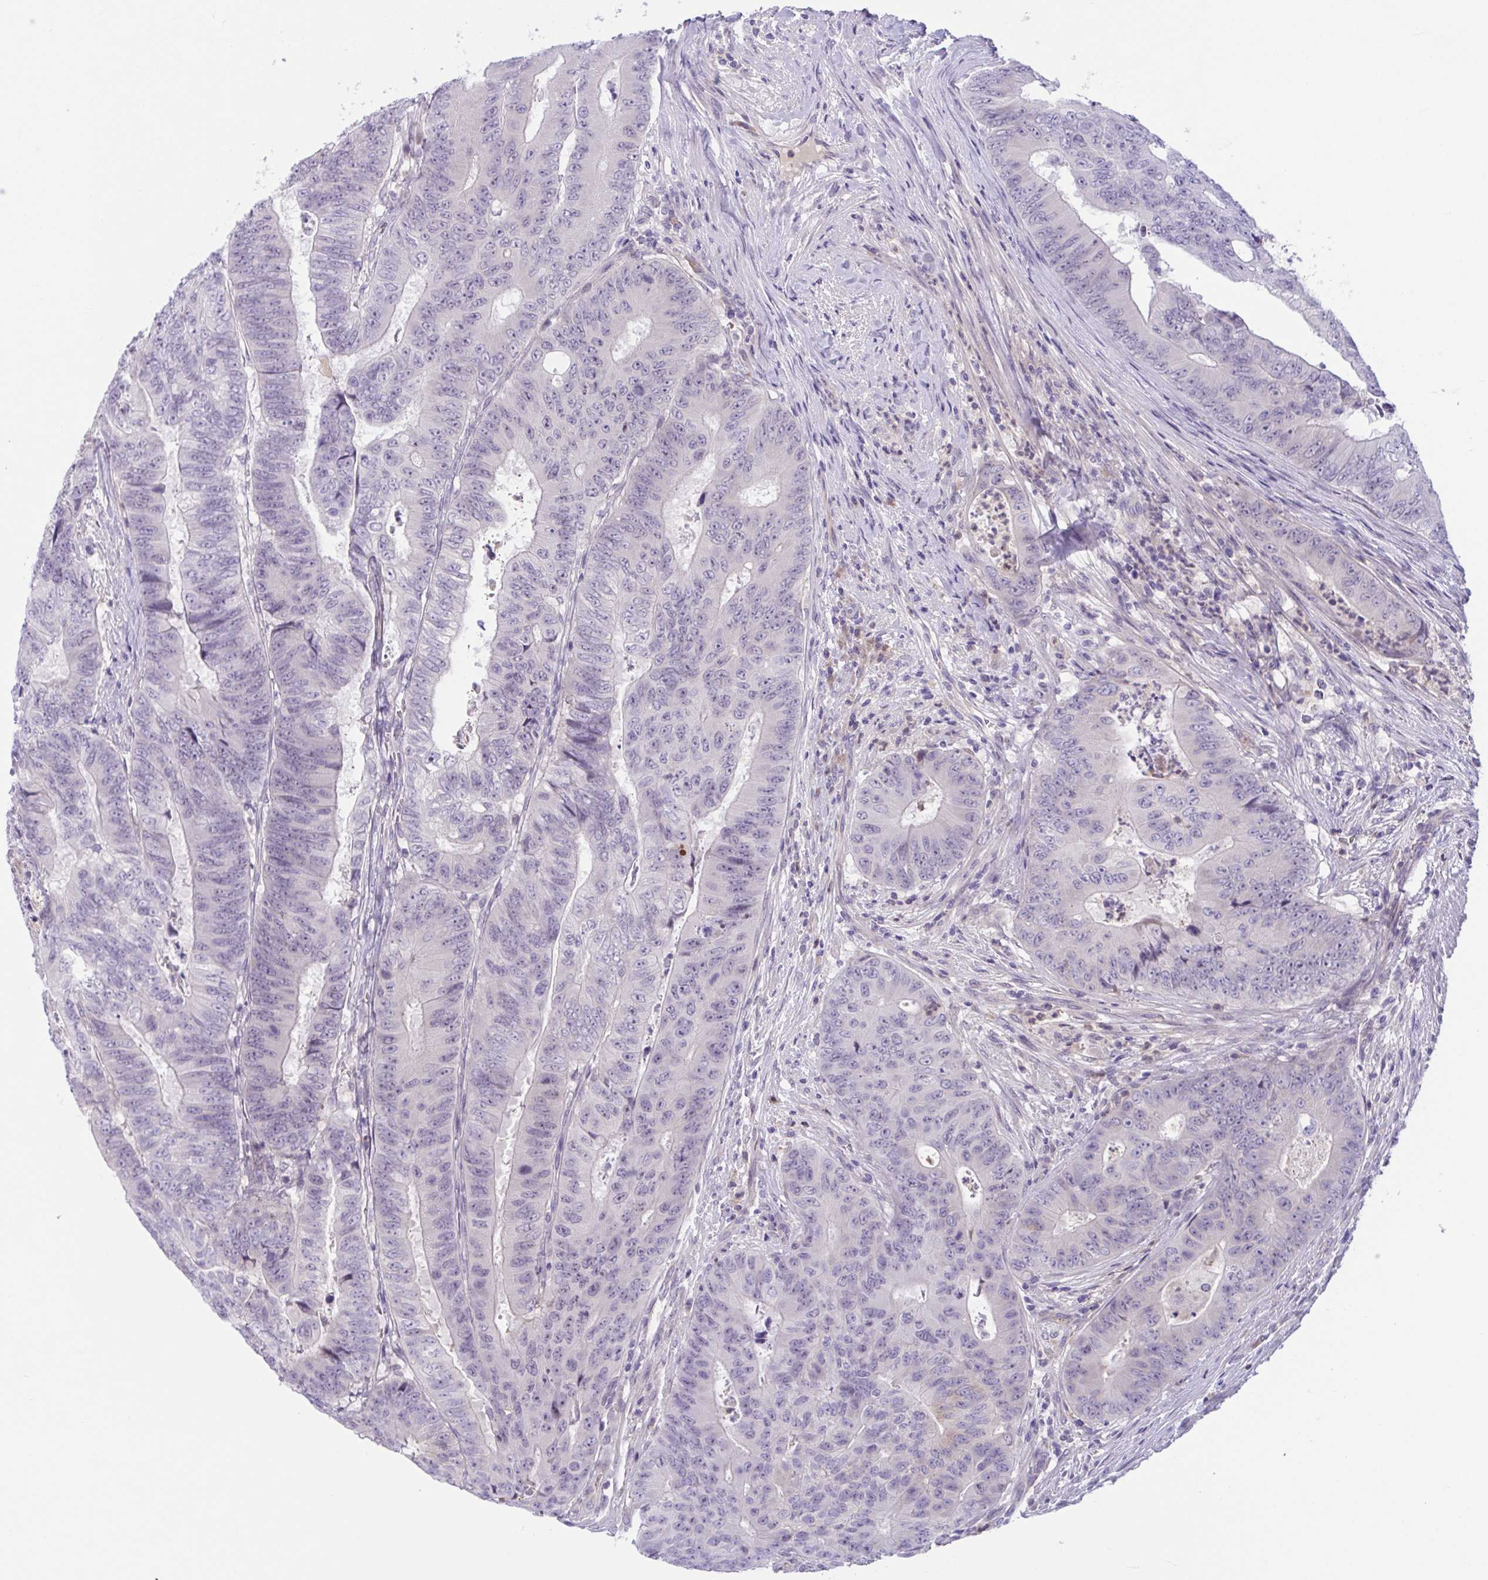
{"staining": {"intensity": "negative", "quantity": "none", "location": "none"}, "tissue": "colorectal cancer", "cell_type": "Tumor cells", "image_type": "cancer", "snomed": [{"axis": "morphology", "description": "Adenocarcinoma, NOS"}, {"axis": "topography", "description": "Colon"}], "caption": "Human colorectal cancer (adenocarcinoma) stained for a protein using immunohistochemistry (IHC) displays no expression in tumor cells.", "gene": "WNT9B", "patient": {"sex": "female", "age": 48}}